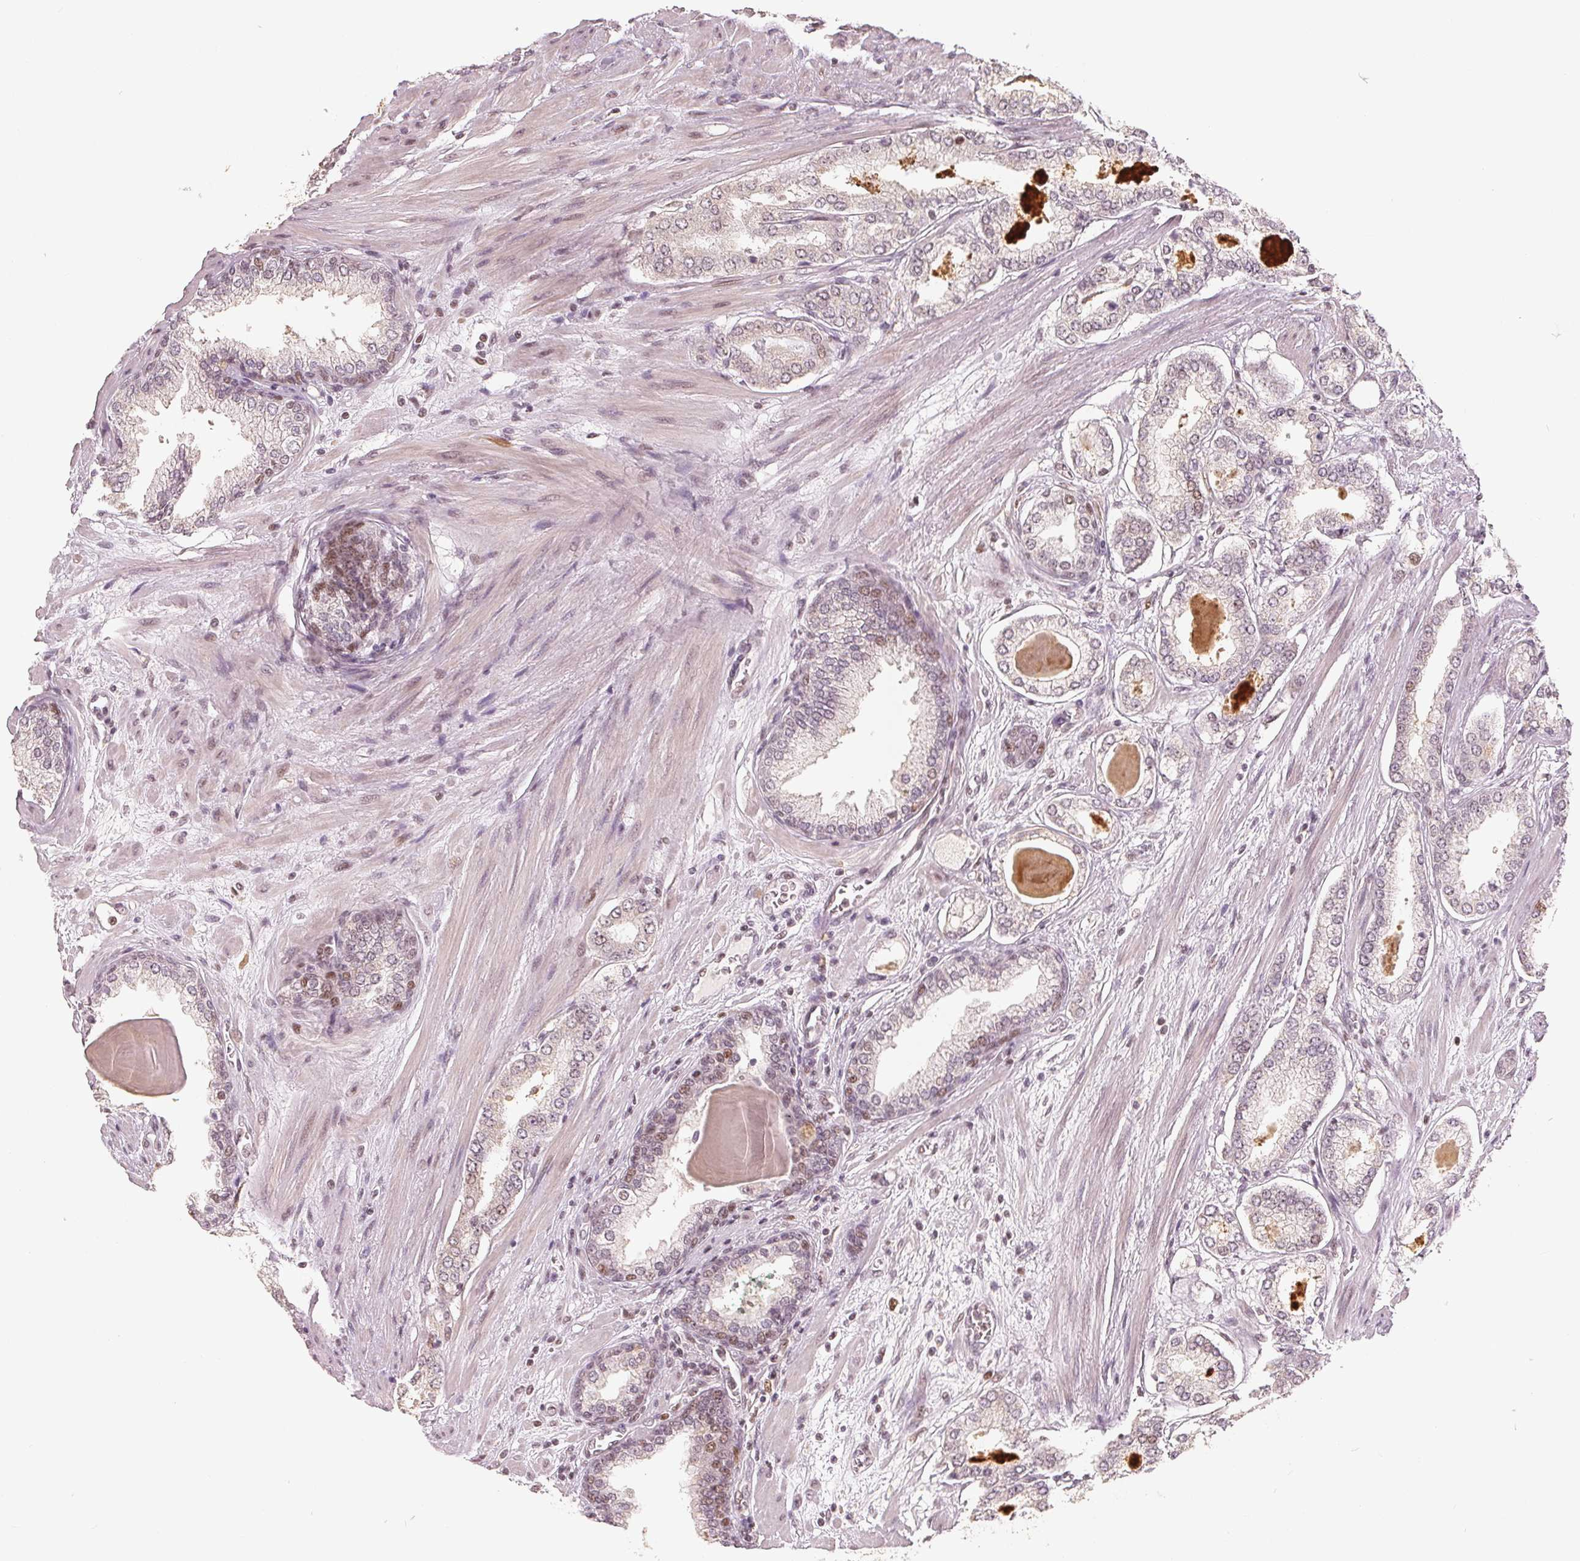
{"staining": {"intensity": "negative", "quantity": "none", "location": "none"}, "tissue": "prostate cancer", "cell_type": "Tumor cells", "image_type": "cancer", "snomed": [{"axis": "morphology", "description": "Adenocarcinoma, Low grade"}, {"axis": "topography", "description": "Prostate"}], "caption": "Tumor cells are negative for protein expression in human adenocarcinoma (low-grade) (prostate).", "gene": "CCDC138", "patient": {"sex": "male", "age": 64}}